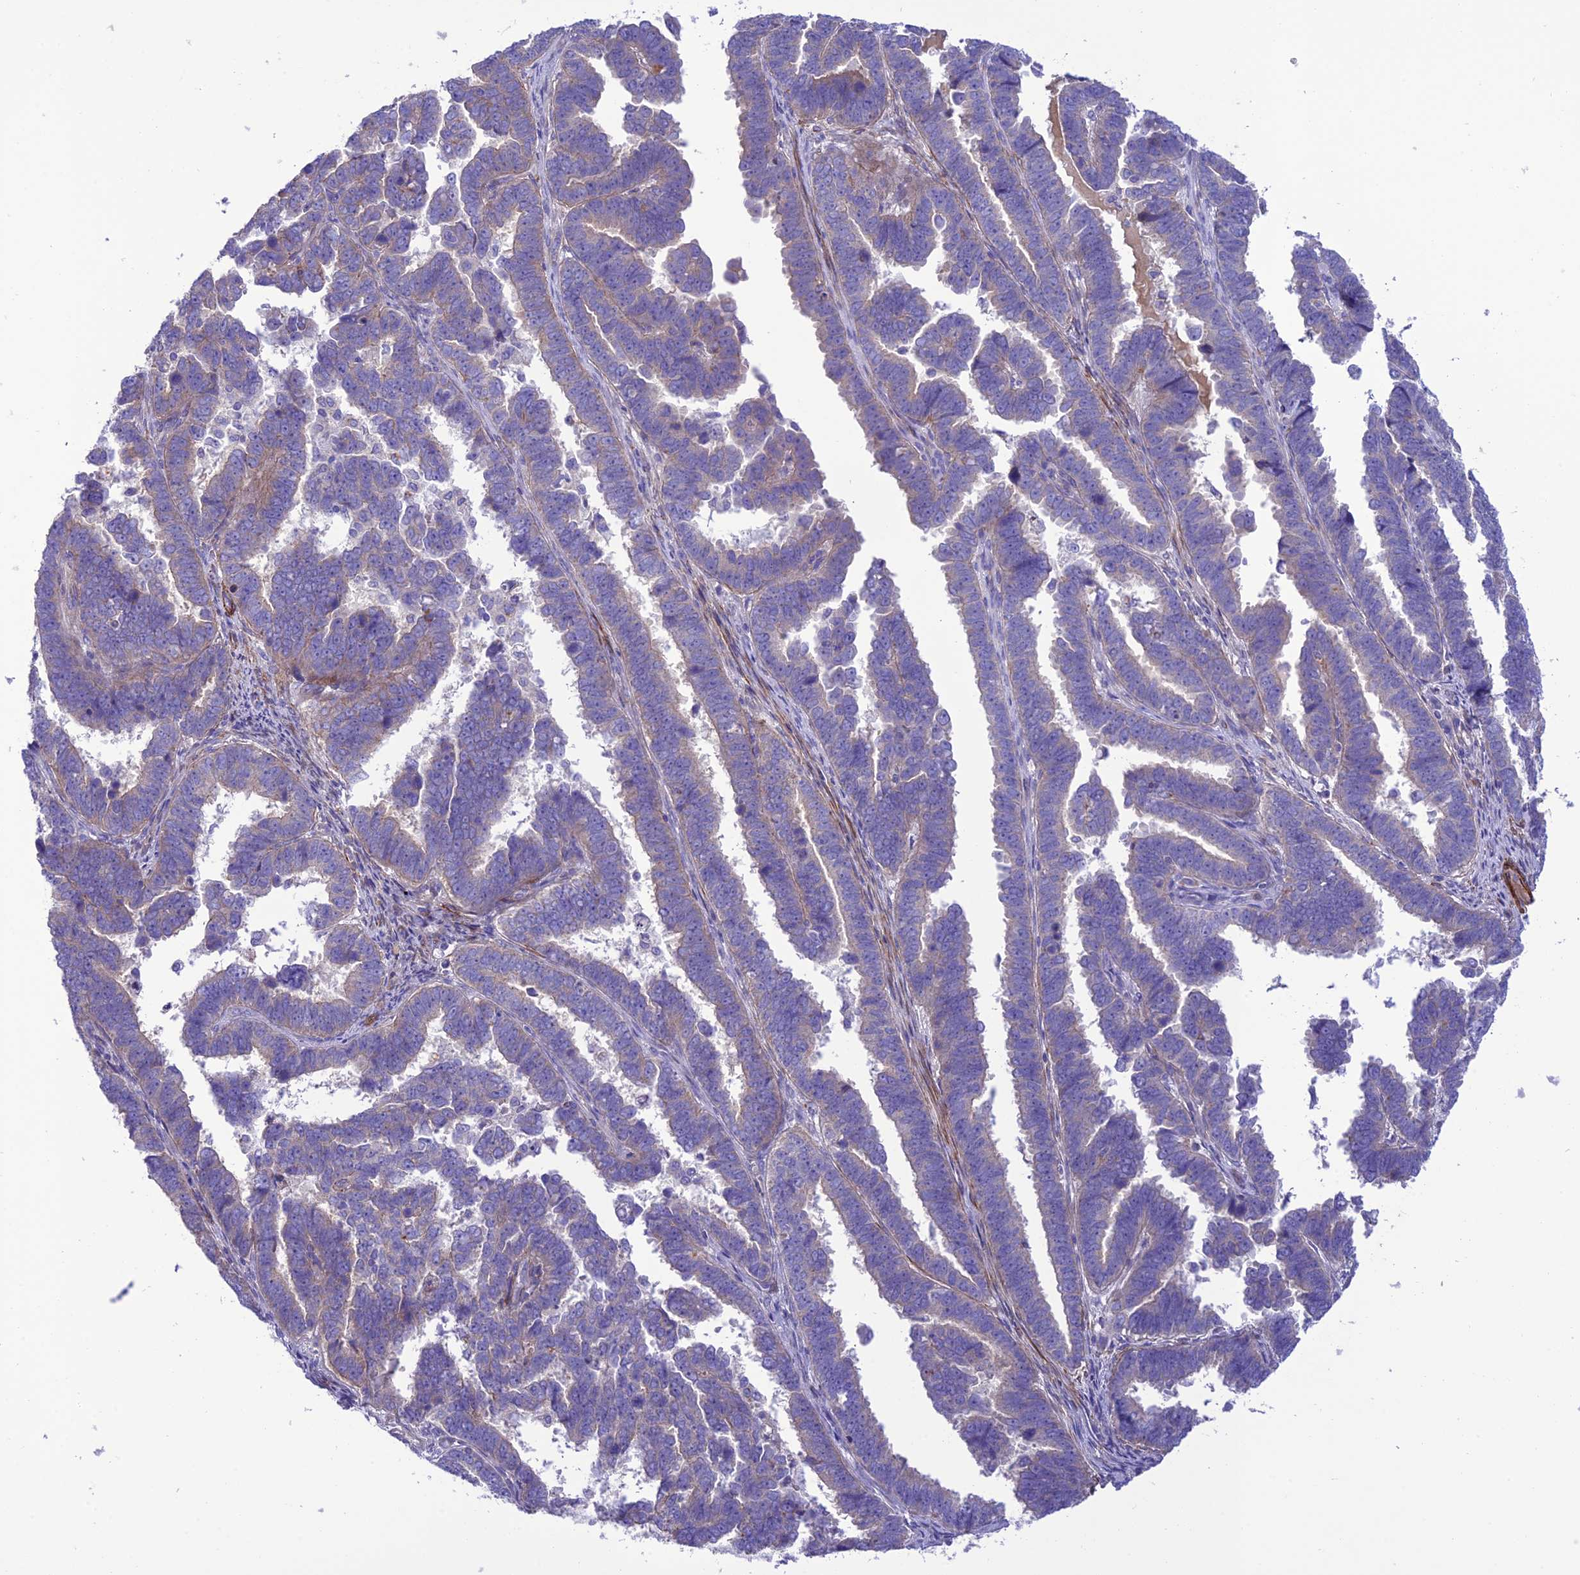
{"staining": {"intensity": "negative", "quantity": "none", "location": "none"}, "tissue": "endometrial cancer", "cell_type": "Tumor cells", "image_type": "cancer", "snomed": [{"axis": "morphology", "description": "Adenocarcinoma, NOS"}, {"axis": "topography", "description": "Endometrium"}], "caption": "Immunohistochemical staining of human endometrial cancer demonstrates no significant positivity in tumor cells.", "gene": "FRA10AC1", "patient": {"sex": "female", "age": 75}}